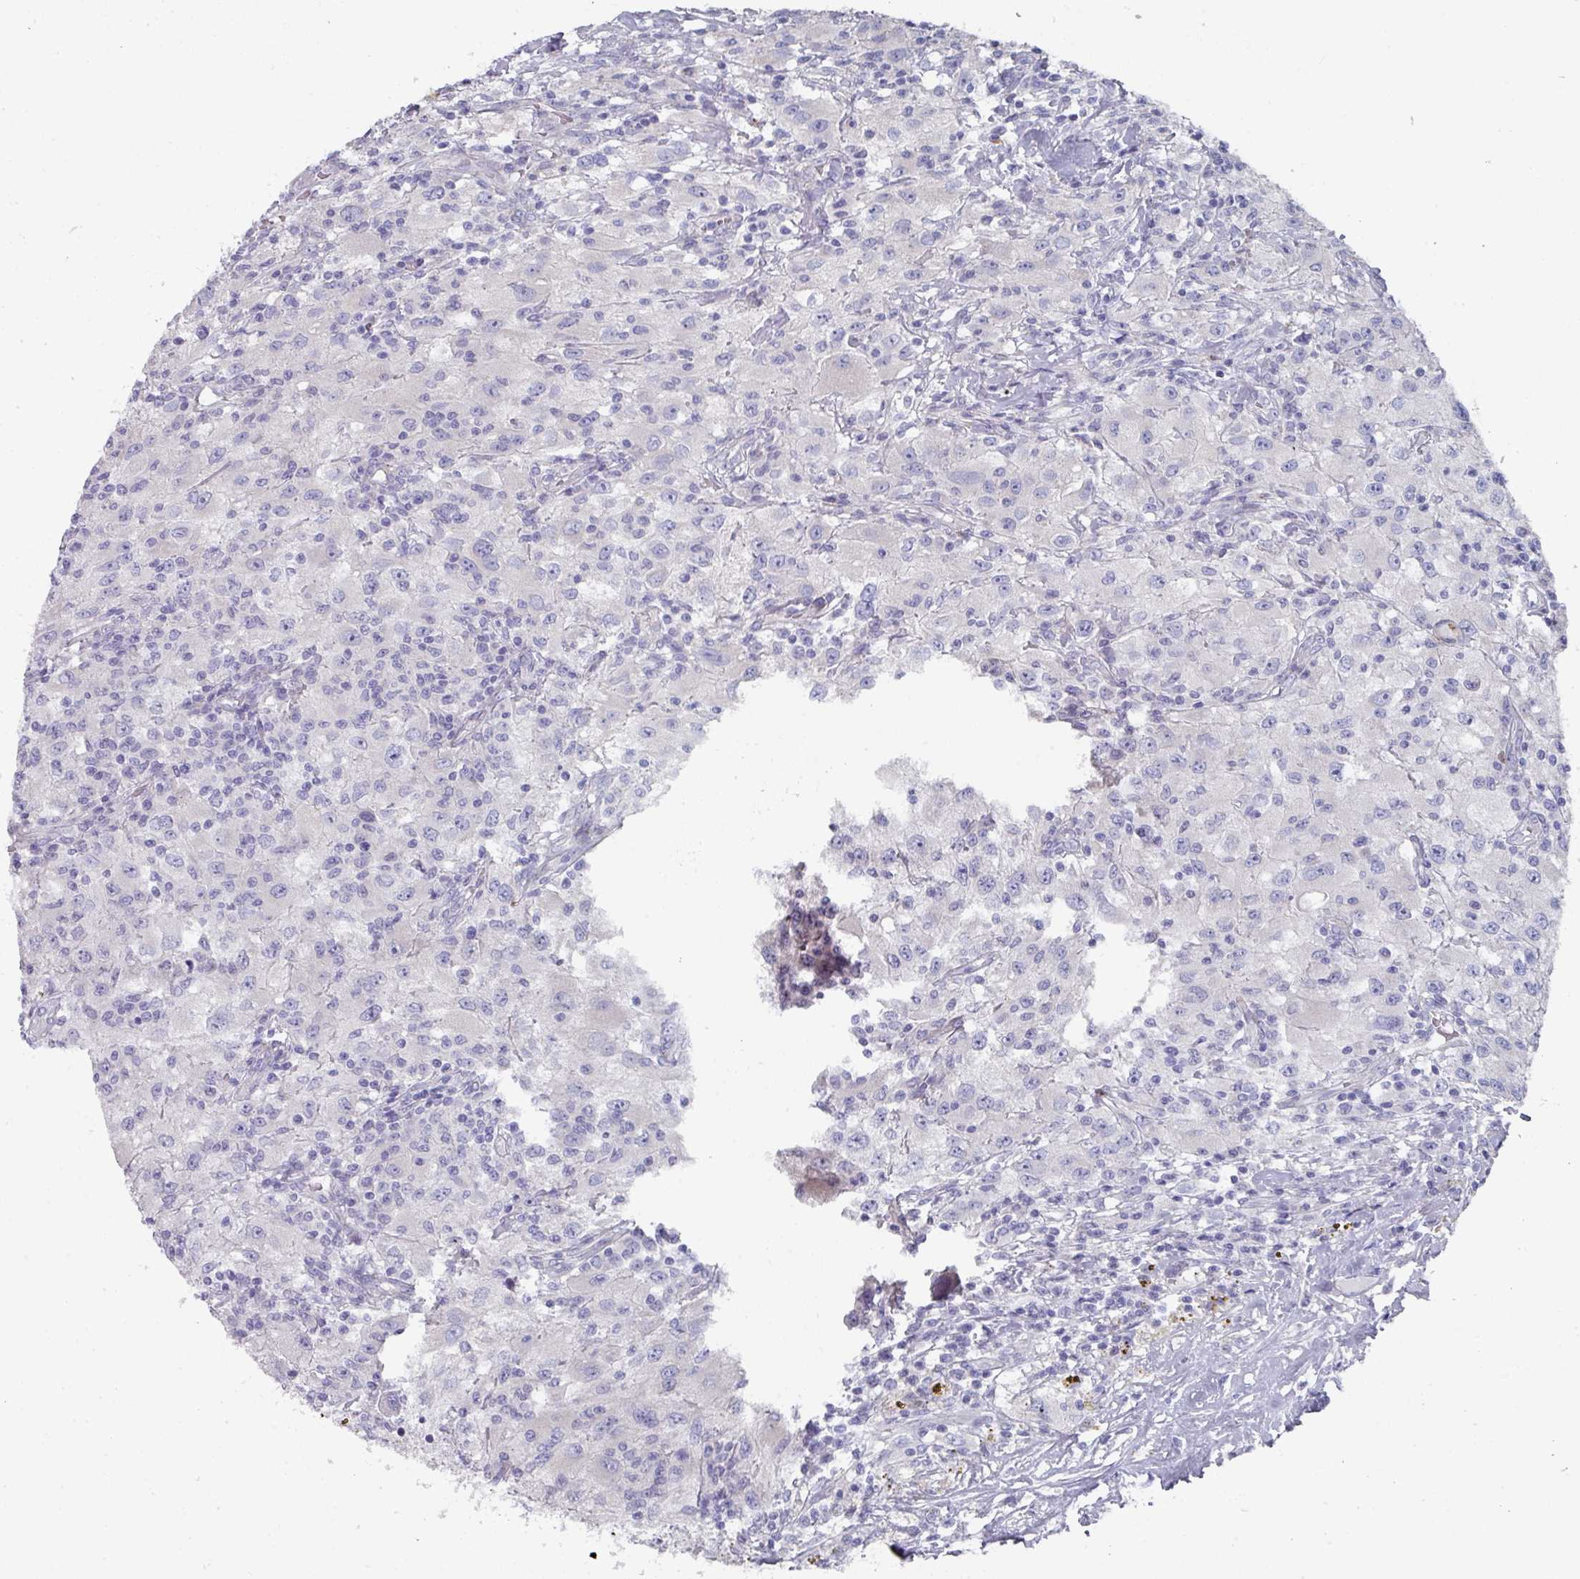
{"staining": {"intensity": "negative", "quantity": "none", "location": "none"}, "tissue": "renal cancer", "cell_type": "Tumor cells", "image_type": "cancer", "snomed": [{"axis": "morphology", "description": "Adenocarcinoma, NOS"}, {"axis": "topography", "description": "Kidney"}], "caption": "Immunohistochemistry of adenocarcinoma (renal) demonstrates no expression in tumor cells. (DAB (3,3'-diaminobenzidine) IHC, high magnification).", "gene": "NT5C1A", "patient": {"sex": "female", "age": 67}}